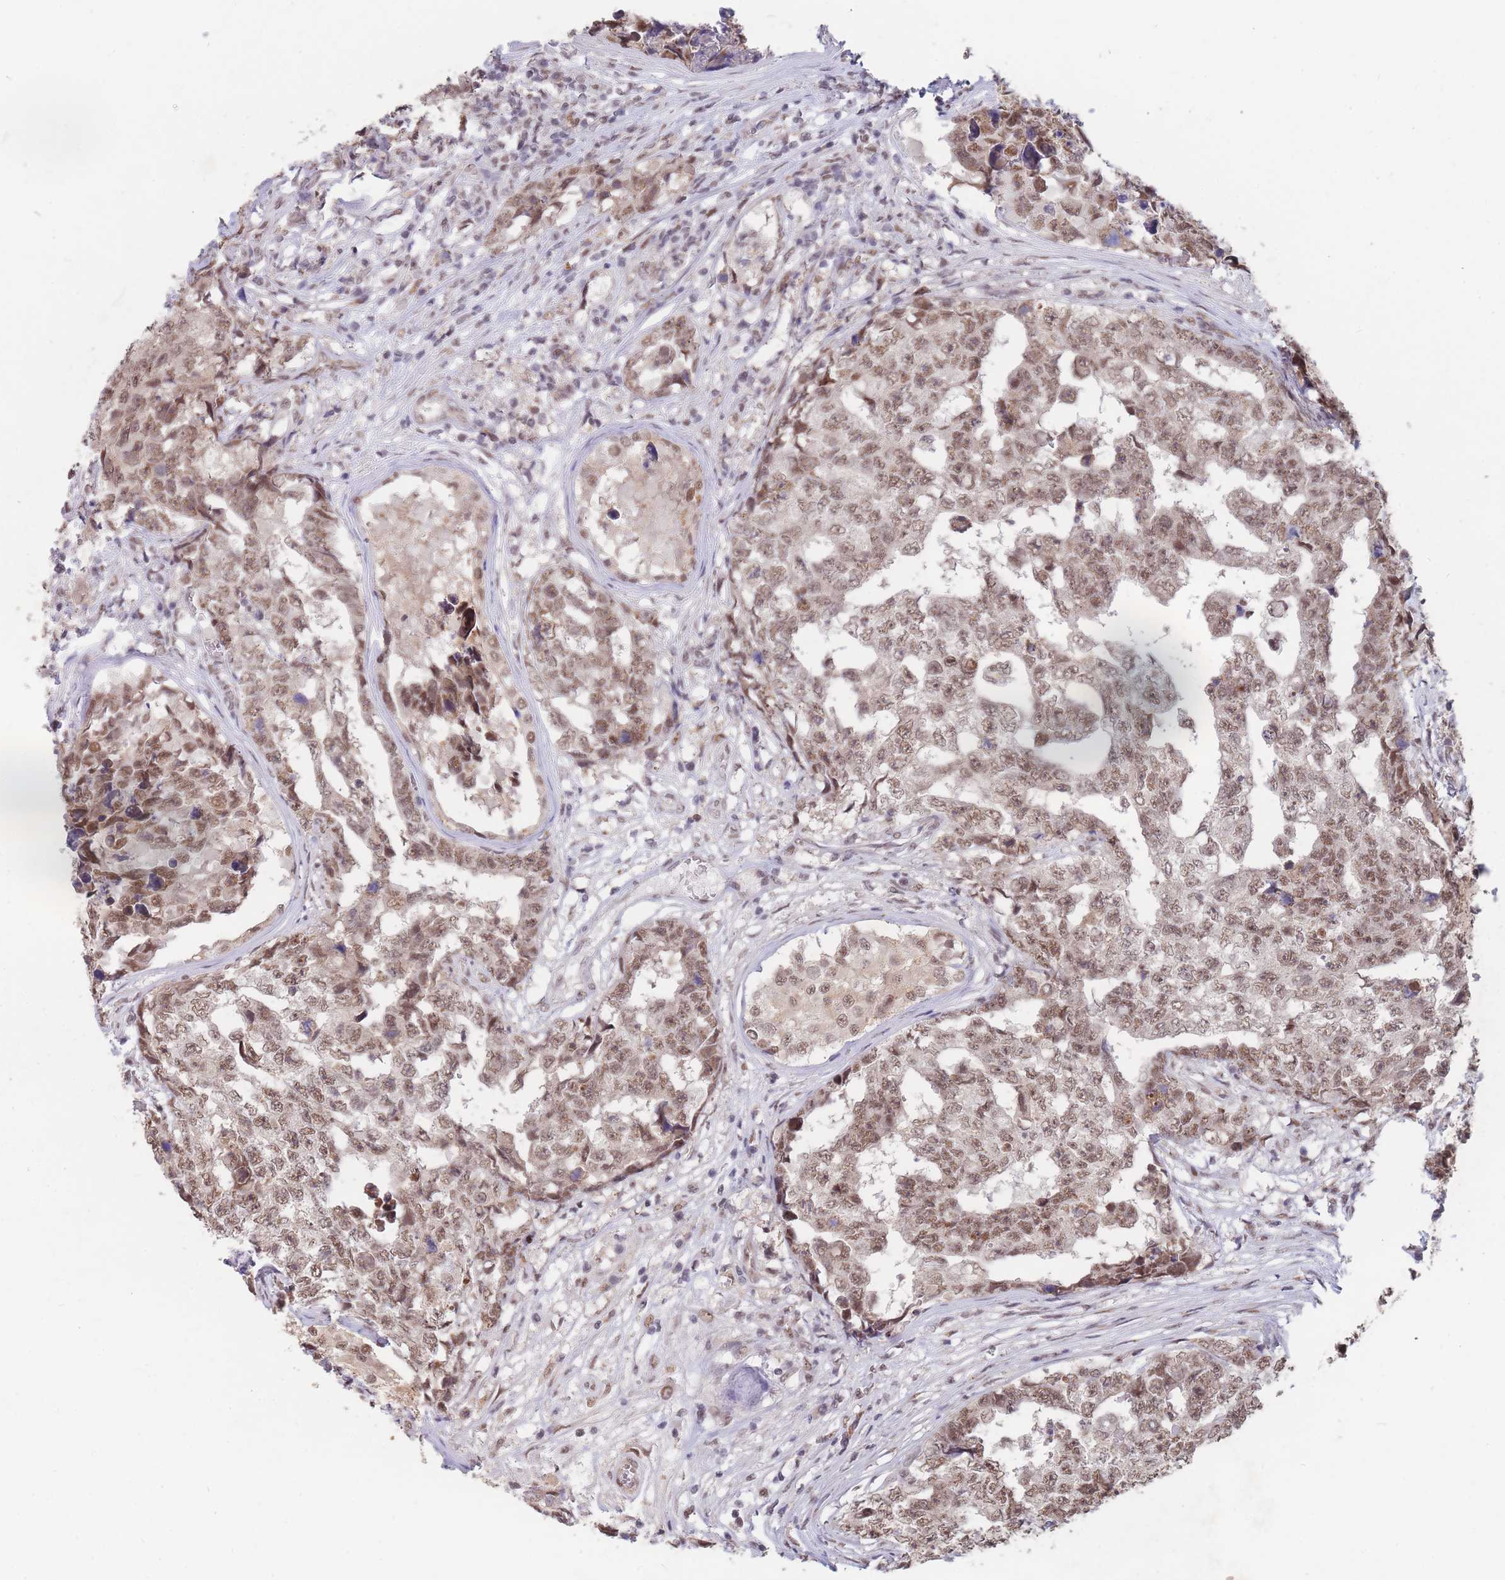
{"staining": {"intensity": "moderate", "quantity": ">75%", "location": "nuclear"}, "tissue": "testis cancer", "cell_type": "Tumor cells", "image_type": "cancer", "snomed": [{"axis": "morphology", "description": "Carcinoma, Embryonal, NOS"}, {"axis": "topography", "description": "Testis"}], "caption": "Moderate nuclear staining is identified in about >75% of tumor cells in testis embryonal carcinoma.", "gene": "SNRPA1", "patient": {"sex": "male", "age": 25}}